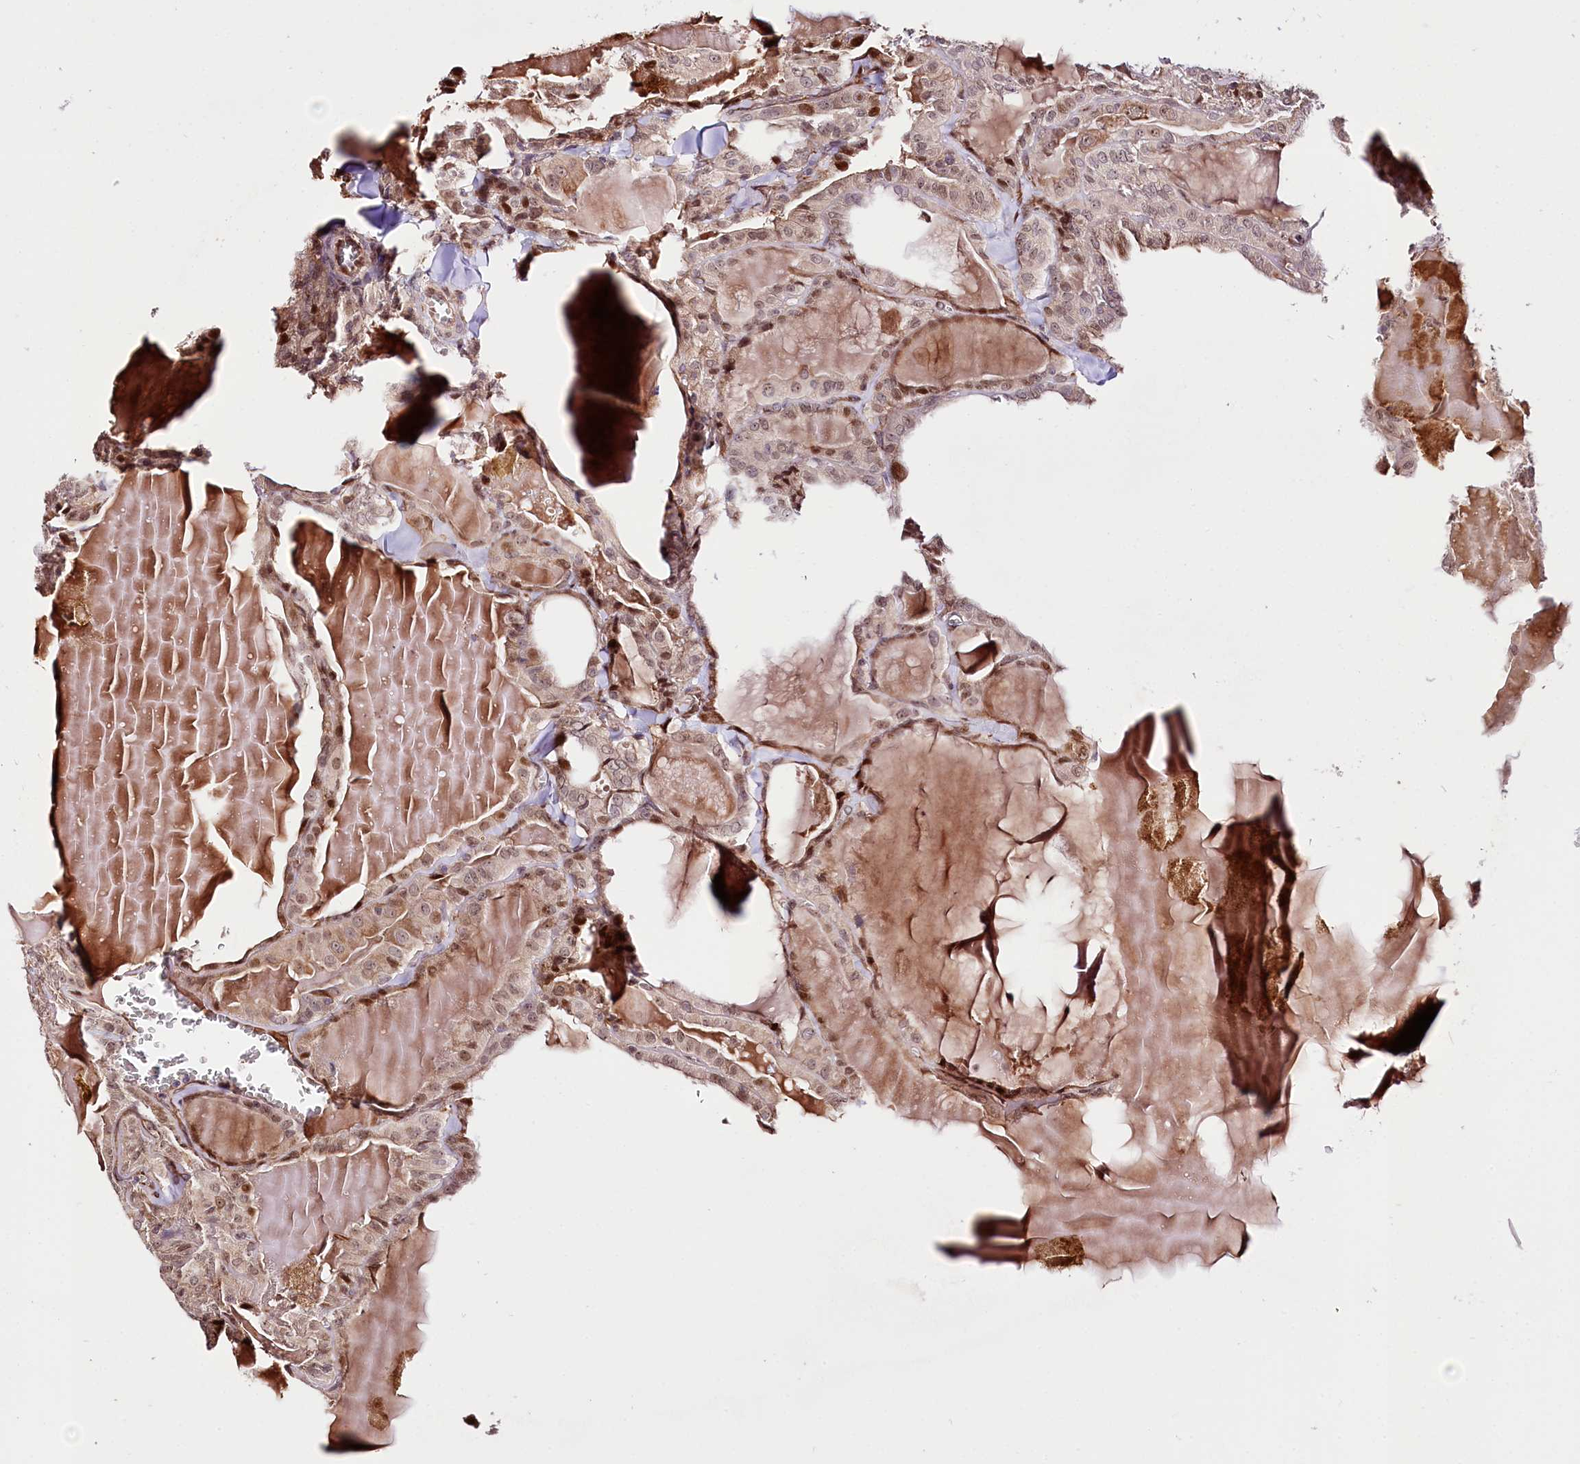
{"staining": {"intensity": "moderate", "quantity": ">75%", "location": "cytoplasmic/membranous,nuclear"}, "tissue": "thyroid cancer", "cell_type": "Tumor cells", "image_type": "cancer", "snomed": [{"axis": "morphology", "description": "Papillary adenocarcinoma, NOS"}, {"axis": "topography", "description": "Thyroid gland"}], "caption": "This photomicrograph demonstrates IHC staining of thyroid cancer (papillary adenocarcinoma), with medium moderate cytoplasmic/membranous and nuclear staining in approximately >75% of tumor cells.", "gene": "CUTC", "patient": {"sex": "male", "age": 52}}